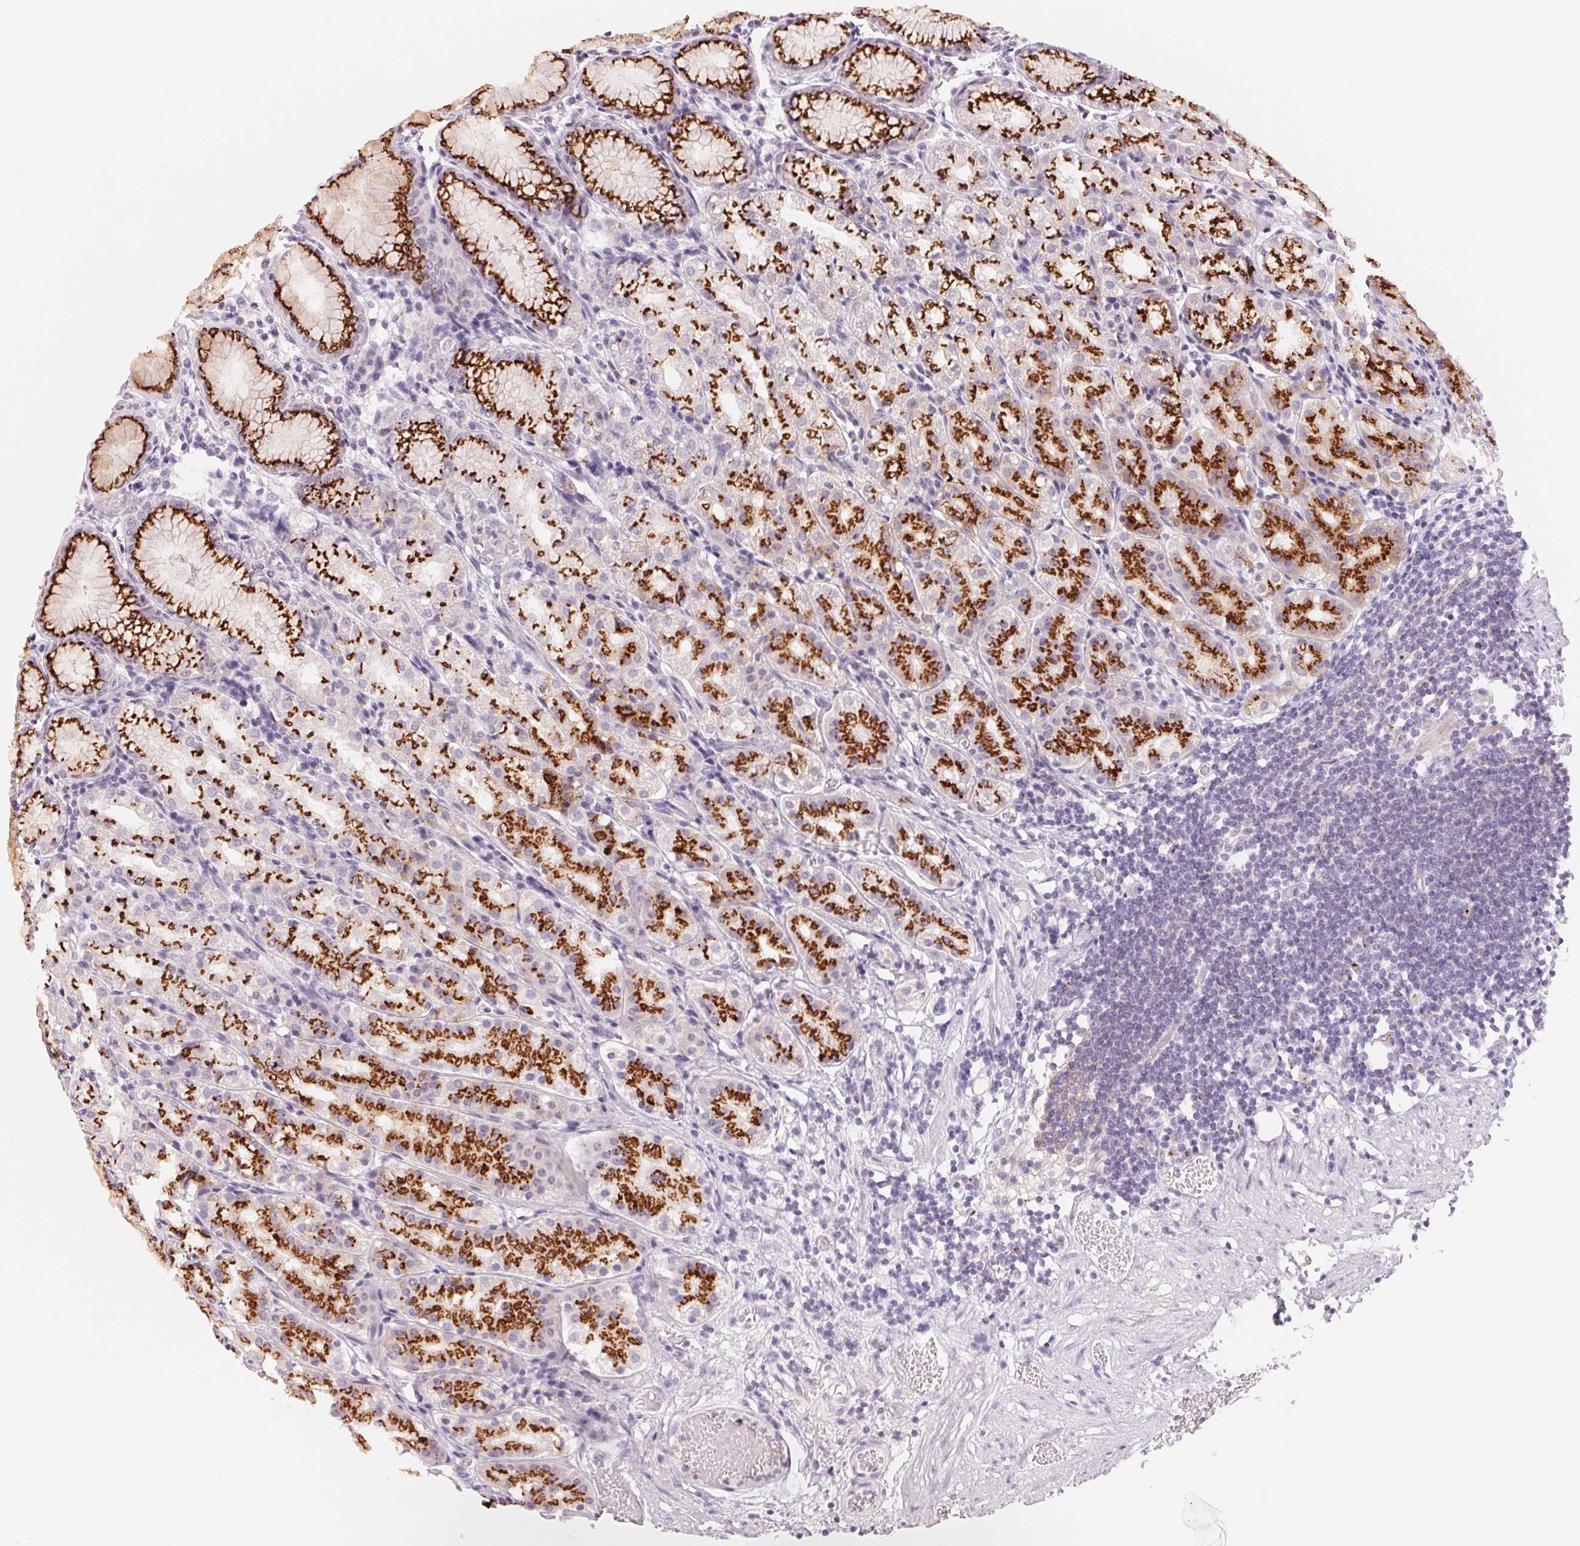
{"staining": {"intensity": "strong", "quantity": ">75%", "location": "cytoplasmic/membranous"}, "tissue": "stomach", "cell_type": "Glandular cells", "image_type": "normal", "snomed": [{"axis": "morphology", "description": "Normal tissue, NOS"}, {"axis": "topography", "description": "Stomach"}], "caption": "Immunohistochemical staining of normal human stomach exhibits strong cytoplasmic/membranous protein positivity in about >75% of glandular cells. (Stains: DAB in brown, nuclei in blue, Microscopy: brightfield microscopy at high magnification).", "gene": "GALNT7", "patient": {"sex": "female", "age": 57}}